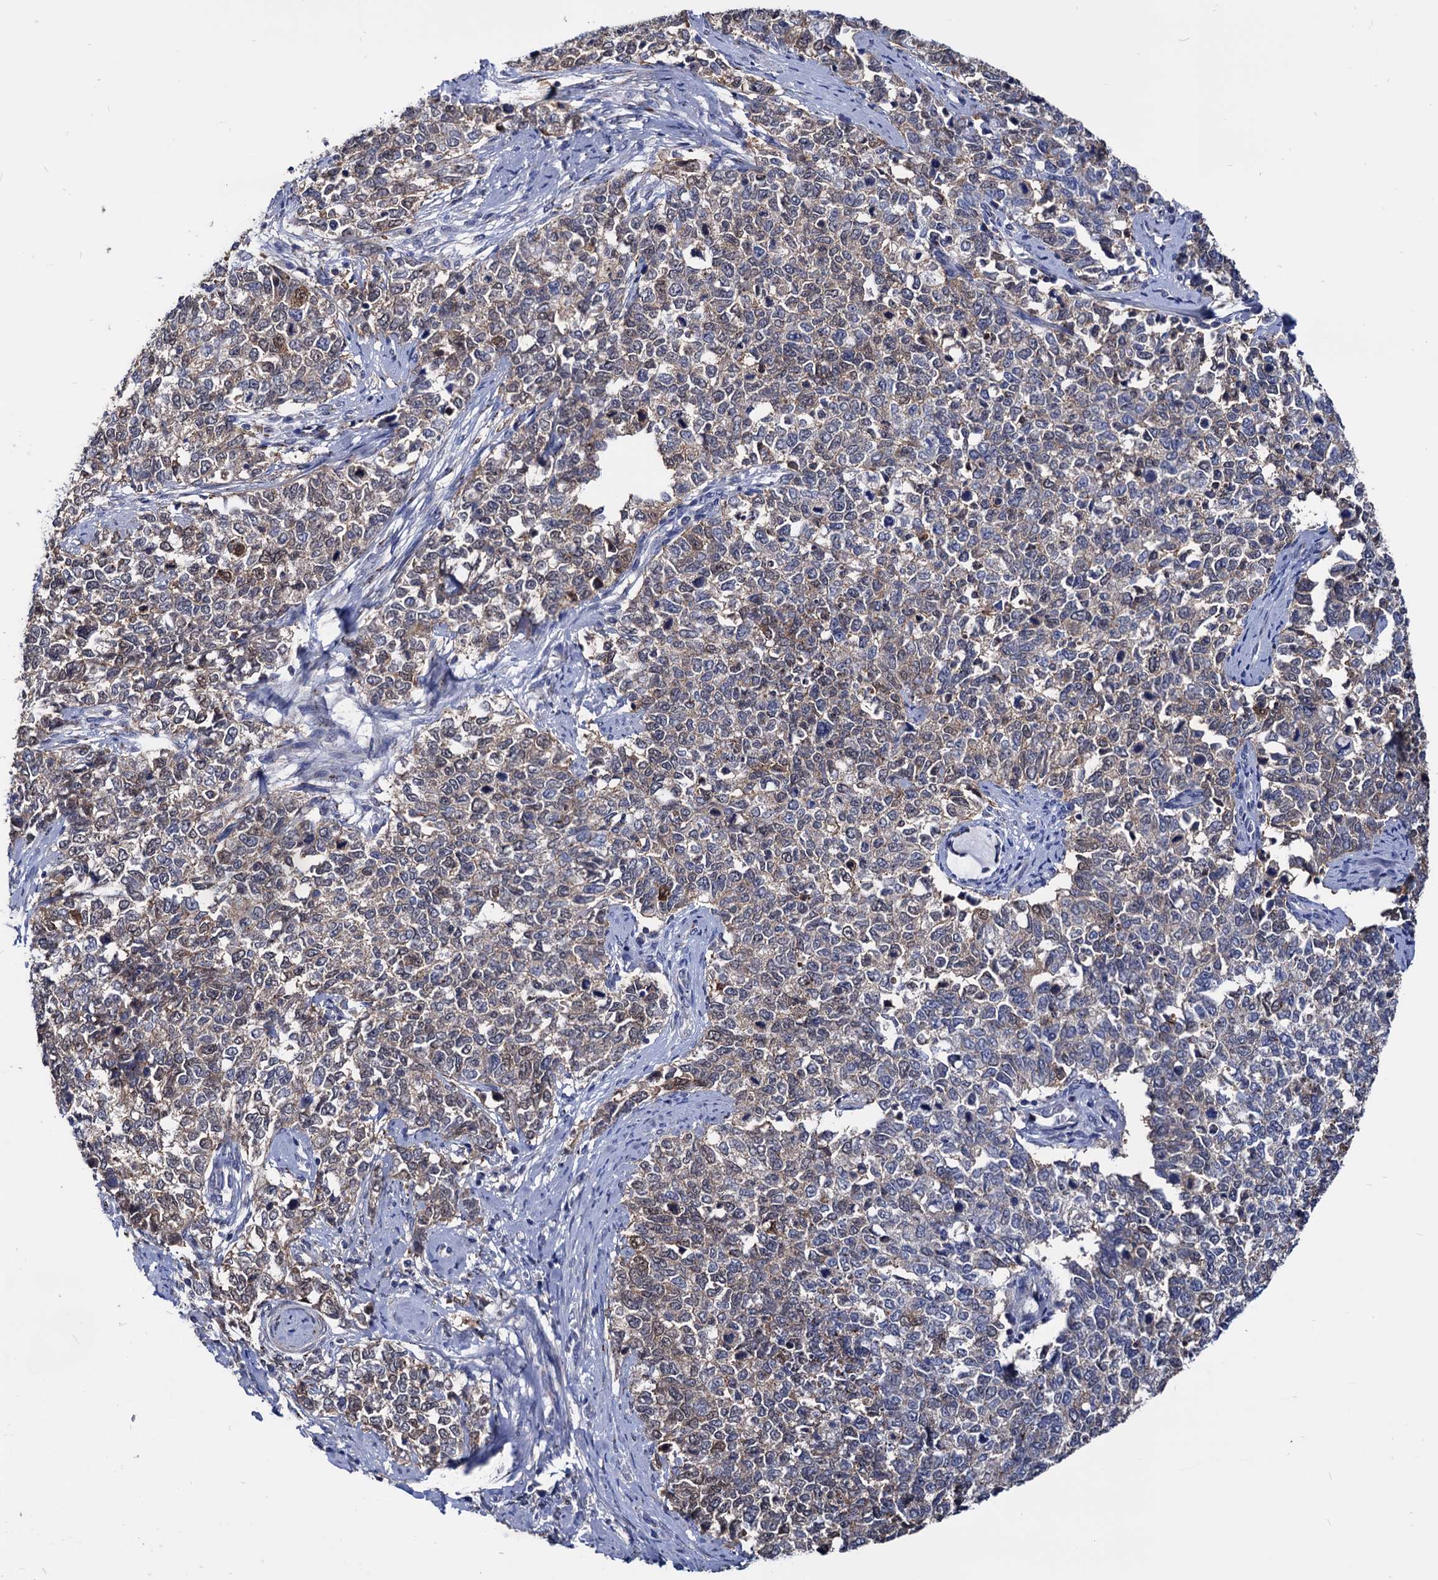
{"staining": {"intensity": "weak", "quantity": "25%-75%", "location": "cytoplasmic/membranous,nuclear"}, "tissue": "cervical cancer", "cell_type": "Tumor cells", "image_type": "cancer", "snomed": [{"axis": "morphology", "description": "Squamous cell carcinoma, NOS"}, {"axis": "topography", "description": "Cervix"}], "caption": "Cervical squamous cell carcinoma stained for a protein shows weak cytoplasmic/membranous and nuclear positivity in tumor cells. The protein of interest is stained brown, and the nuclei are stained in blue (DAB (3,3'-diaminobenzidine) IHC with brightfield microscopy, high magnification).", "gene": "ESD", "patient": {"sex": "female", "age": 63}}